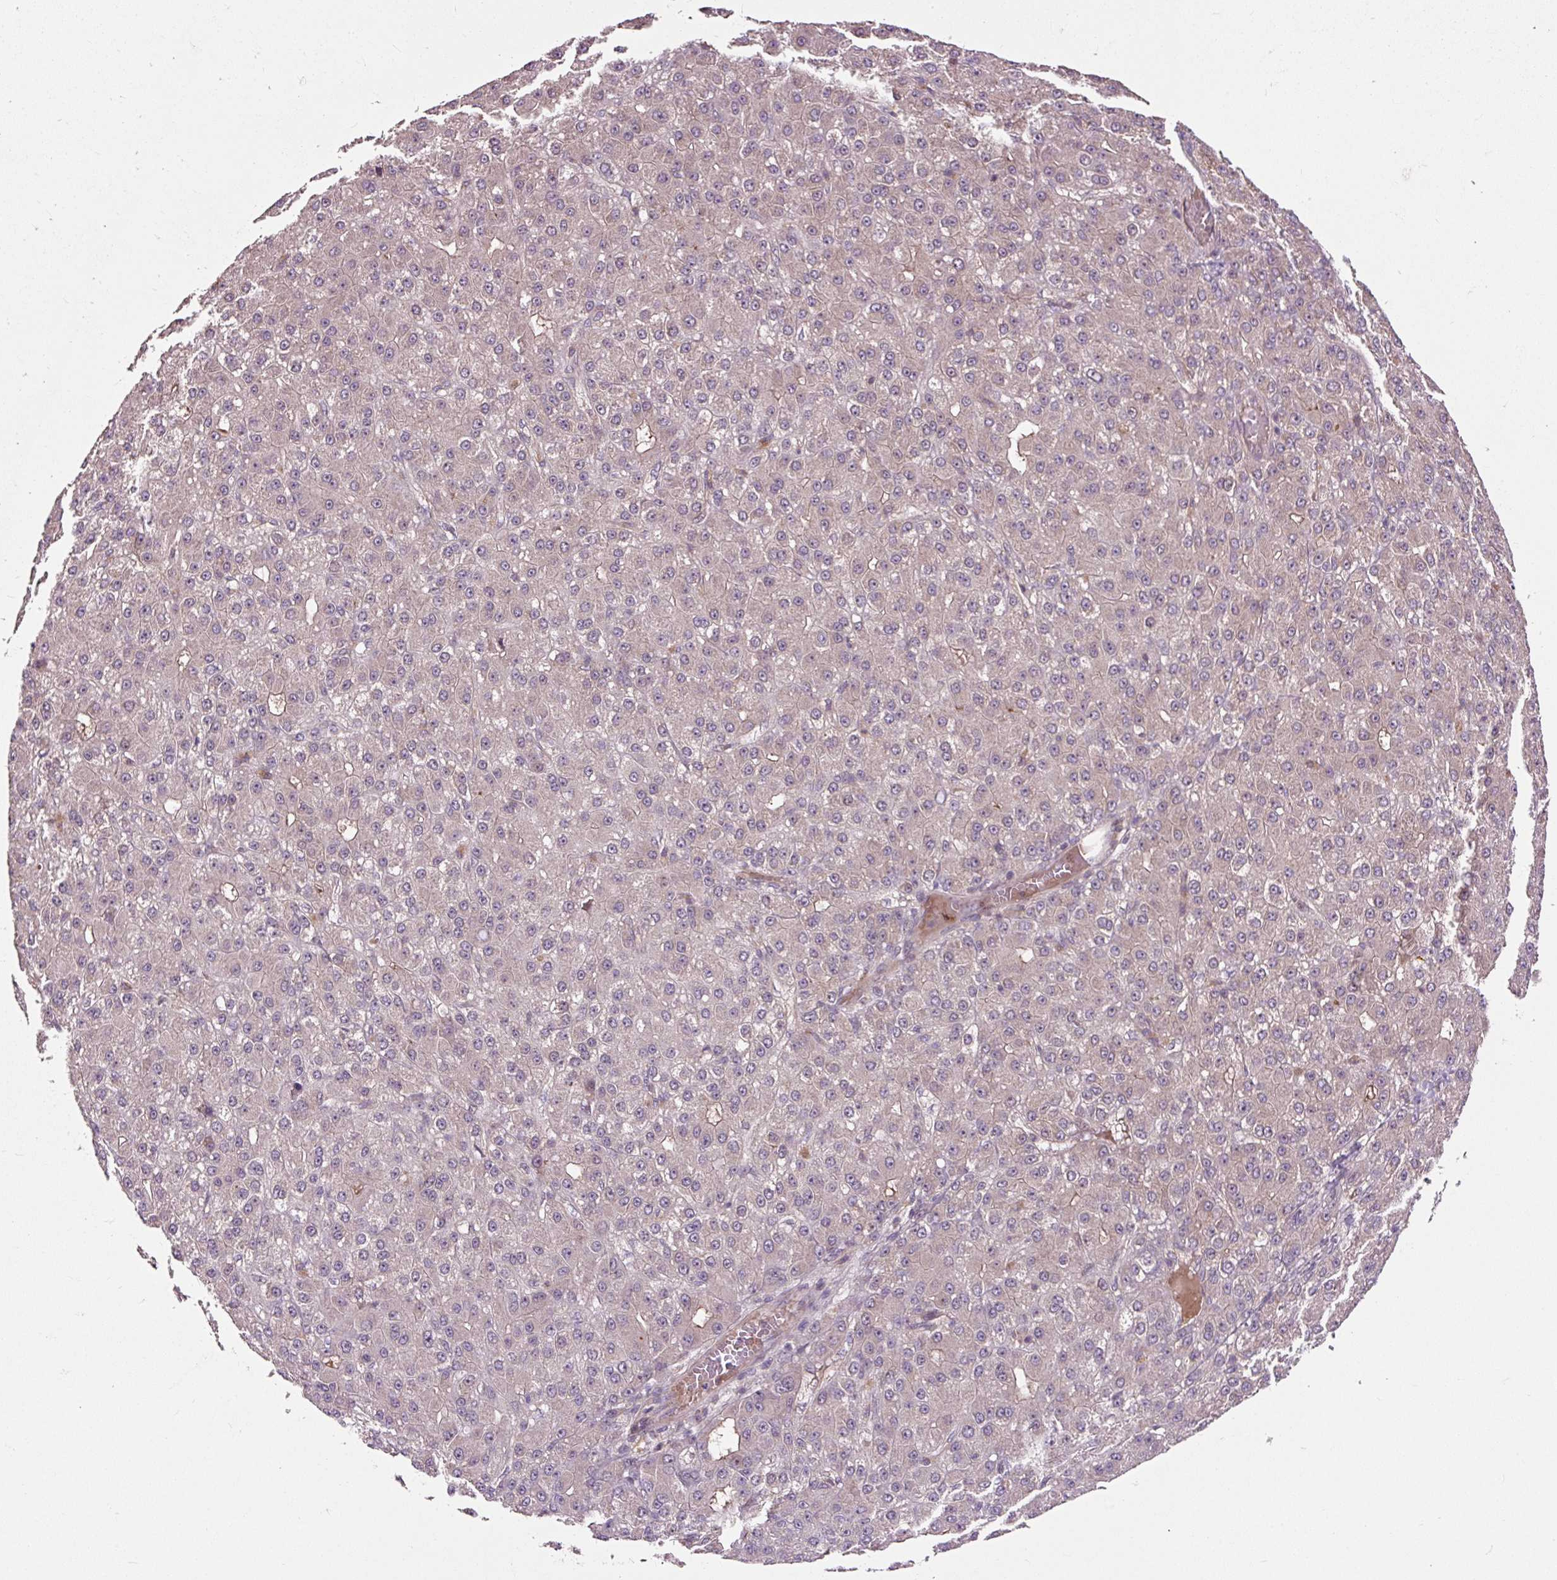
{"staining": {"intensity": "negative", "quantity": "none", "location": "none"}, "tissue": "liver cancer", "cell_type": "Tumor cells", "image_type": "cancer", "snomed": [{"axis": "morphology", "description": "Carcinoma, Hepatocellular, NOS"}, {"axis": "topography", "description": "Liver"}], "caption": "A histopathology image of liver cancer stained for a protein displays no brown staining in tumor cells. (DAB (3,3'-diaminobenzidine) immunohistochemistry (IHC), high magnification).", "gene": "MMS19", "patient": {"sex": "male", "age": 67}}